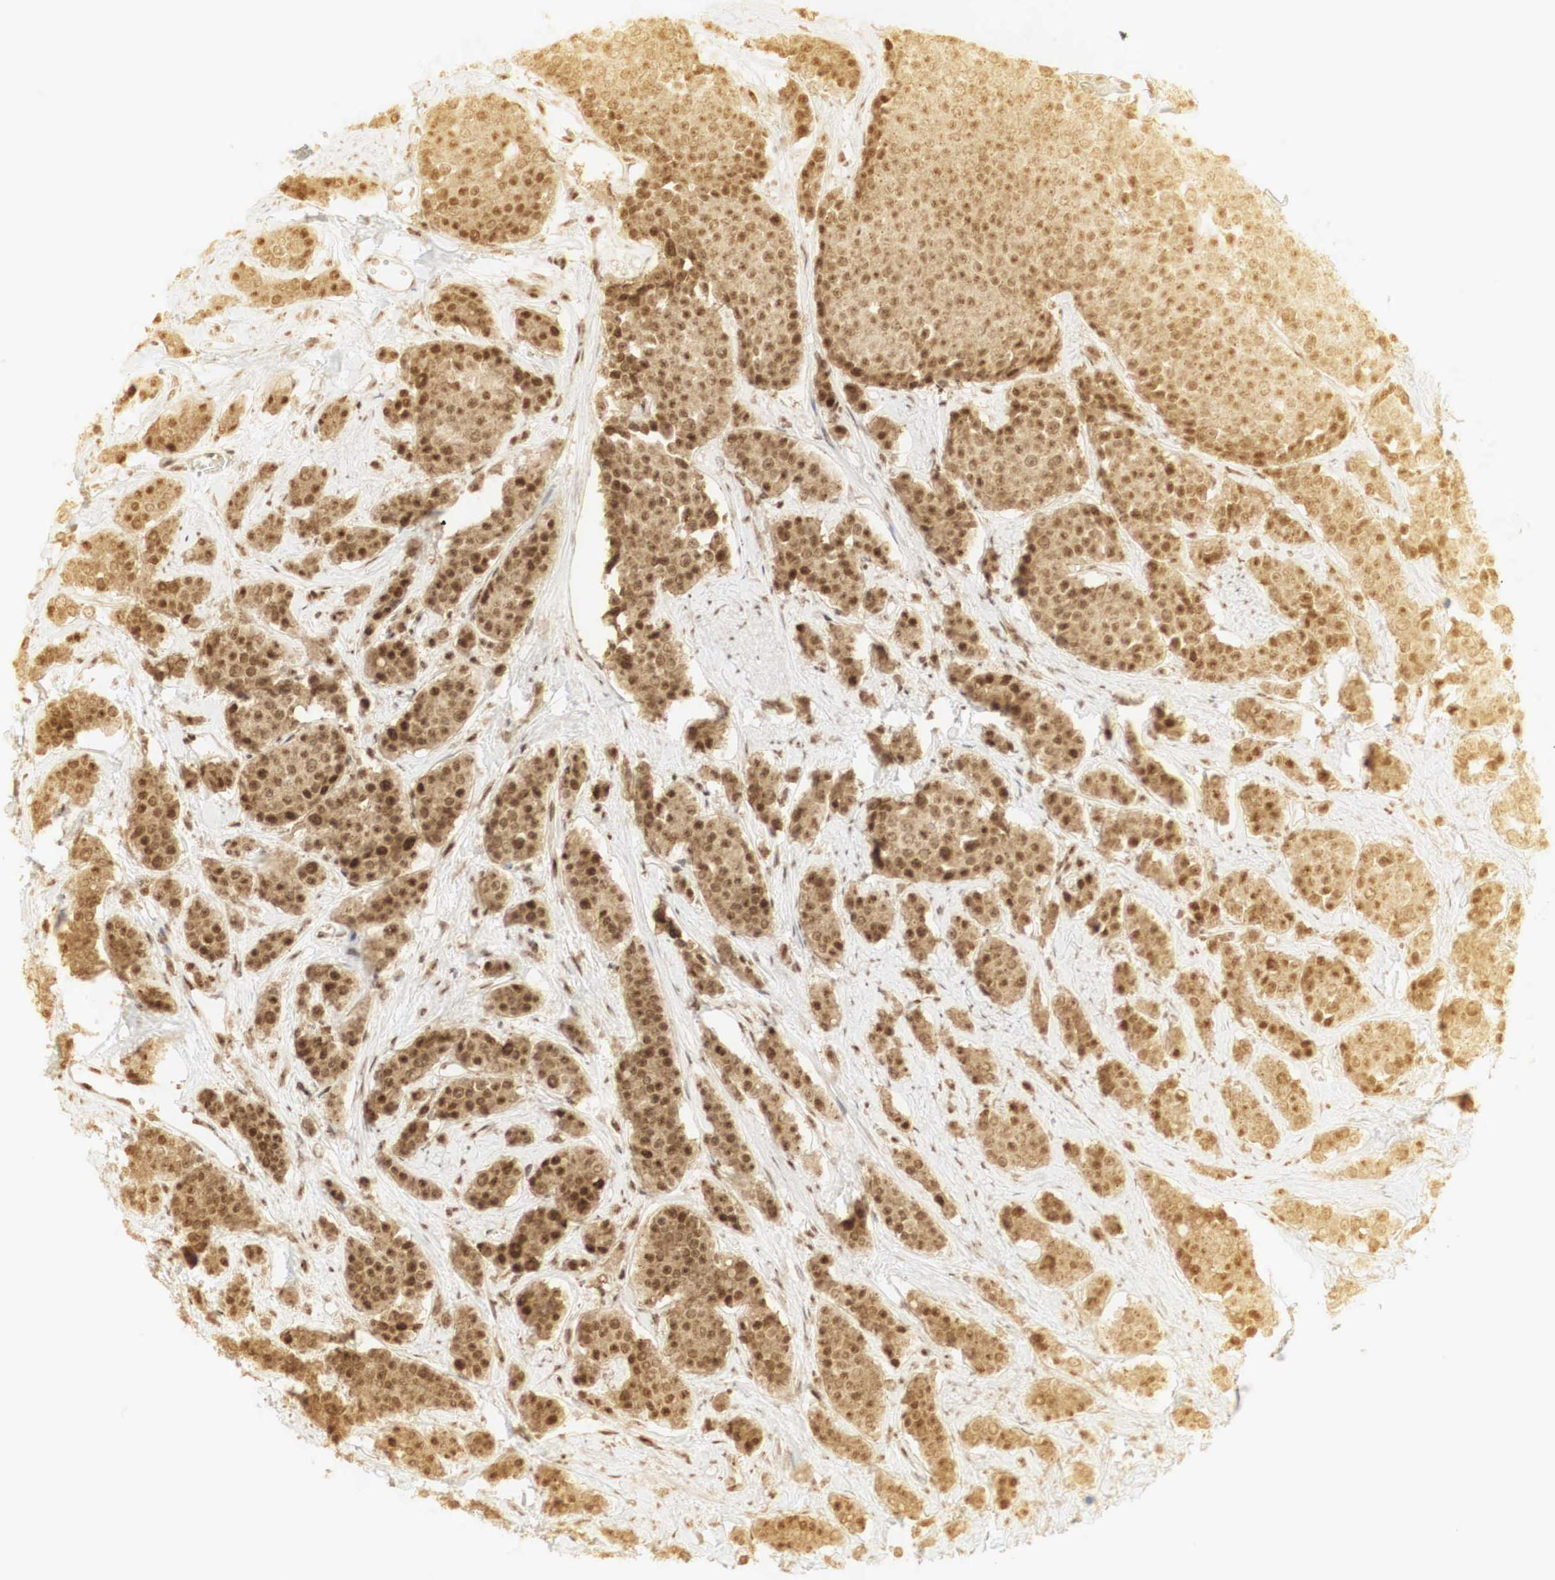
{"staining": {"intensity": "moderate", "quantity": ">75%", "location": "cytoplasmic/membranous,nuclear"}, "tissue": "carcinoid", "cell_type": "Tumor cells", "image_type": "cancer", "snomed": [{"axis": "morphology", "description": "Carcinoid, malignant, NOS"}, {"axis": "topography", "description": "Small intestine"}], "caption": "Immunohistochemical staining of carcinoid displays medium levels of moderate cytoplasmic/membranous and nuclear expression in approximately >75% of tumor cells.", "gene": "RNF113A", "patient": {"sex": "male", "age": 60}}